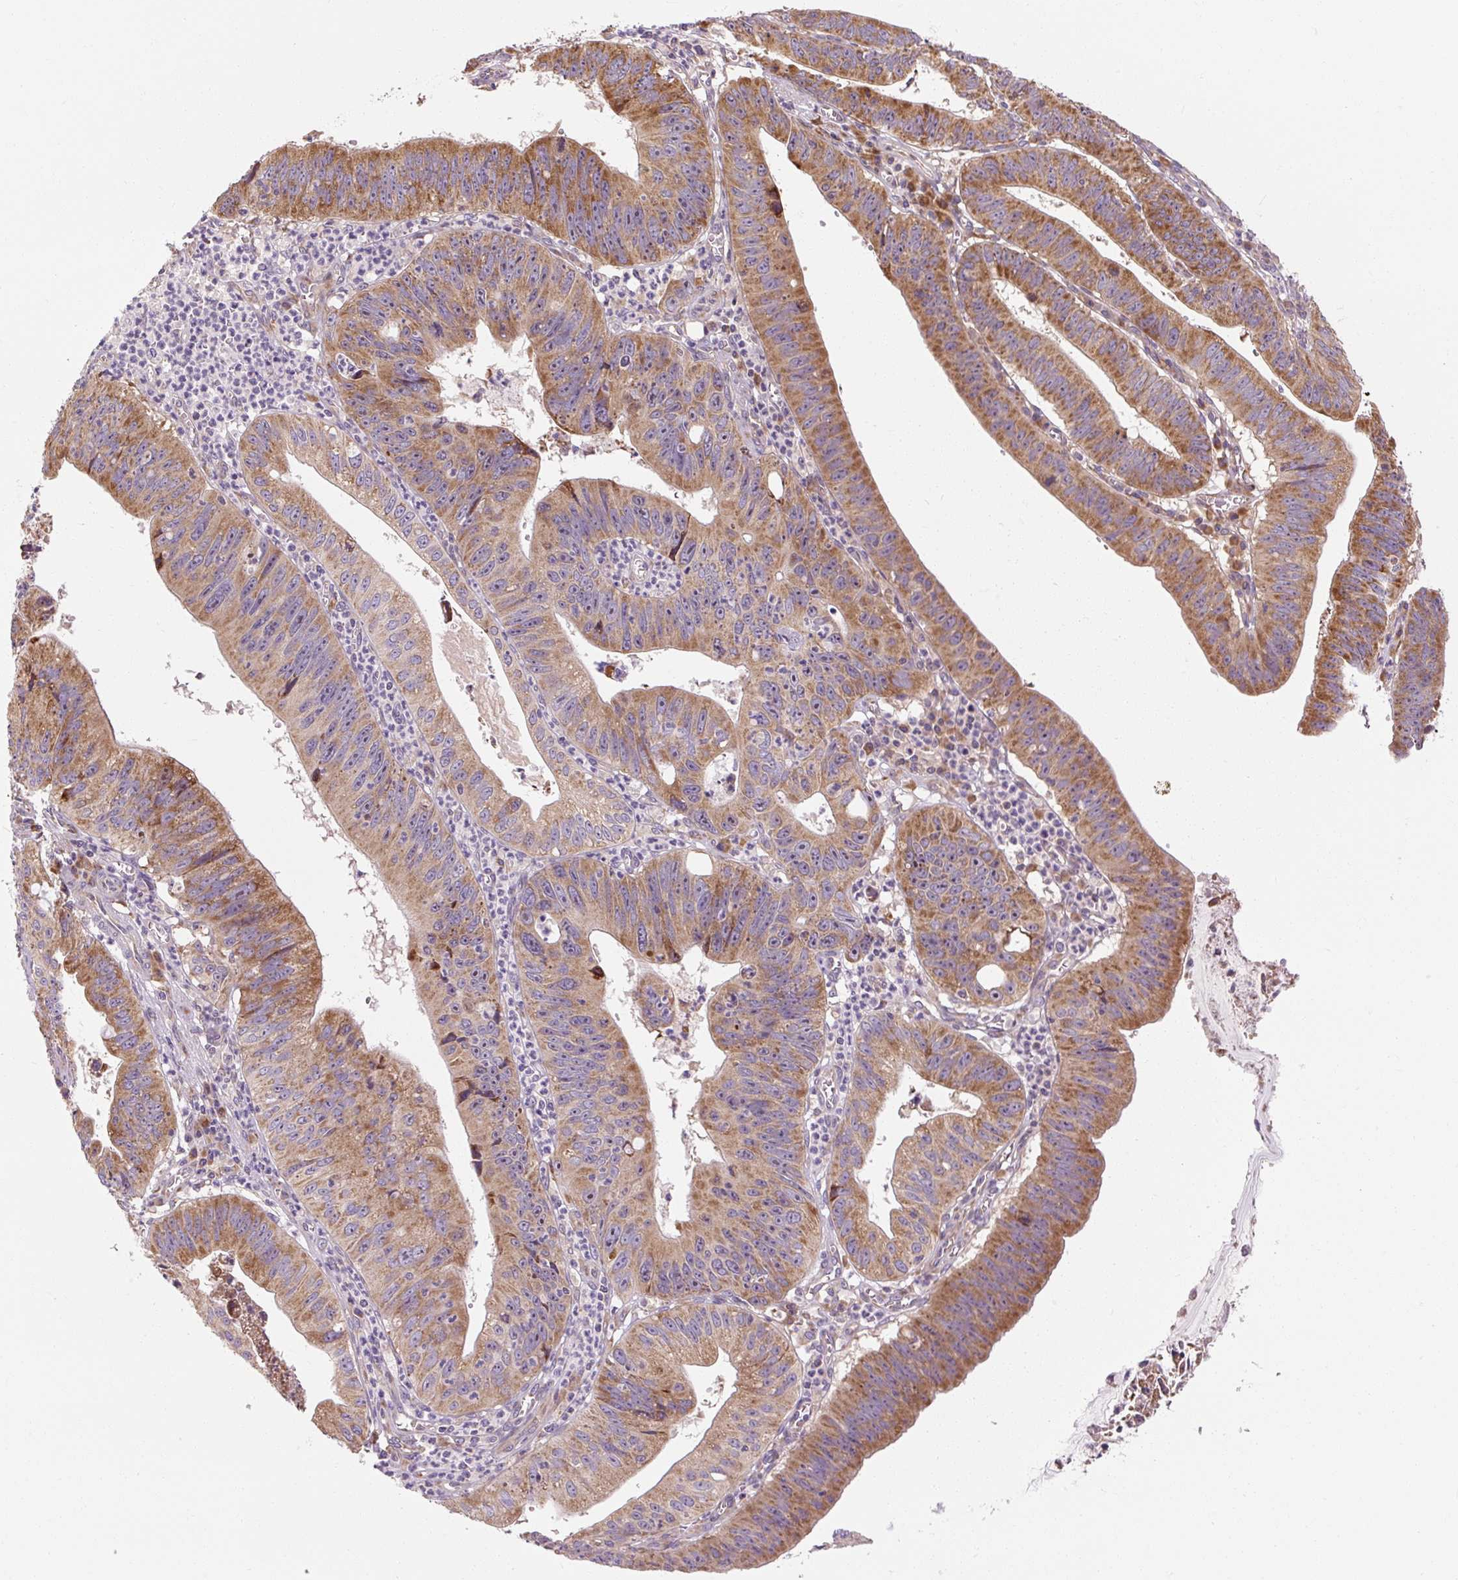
{"staining": {"intensity": "moderate", "quantity": ">75%", "location": "cytoplasmic/membranous"}, "tissue": "stomach cancer", "cell_type": "Tumor cells", "image_type": "cancer", "snomed": [{"axis": "morphology", "description": "Adenocarcinoma, NOS"}, {"axis": "topography", "description": "Stomach"}], "caption": "Adenocarcinoma (stomach) stained for a protein shows moderate cytoplasmic/membranous positivity in tumor cells. The protein is shown in brown color, while the nuclei are stained blue.", "gene": "PRSS48", "patient": {"sex": "male", "age": 59}}